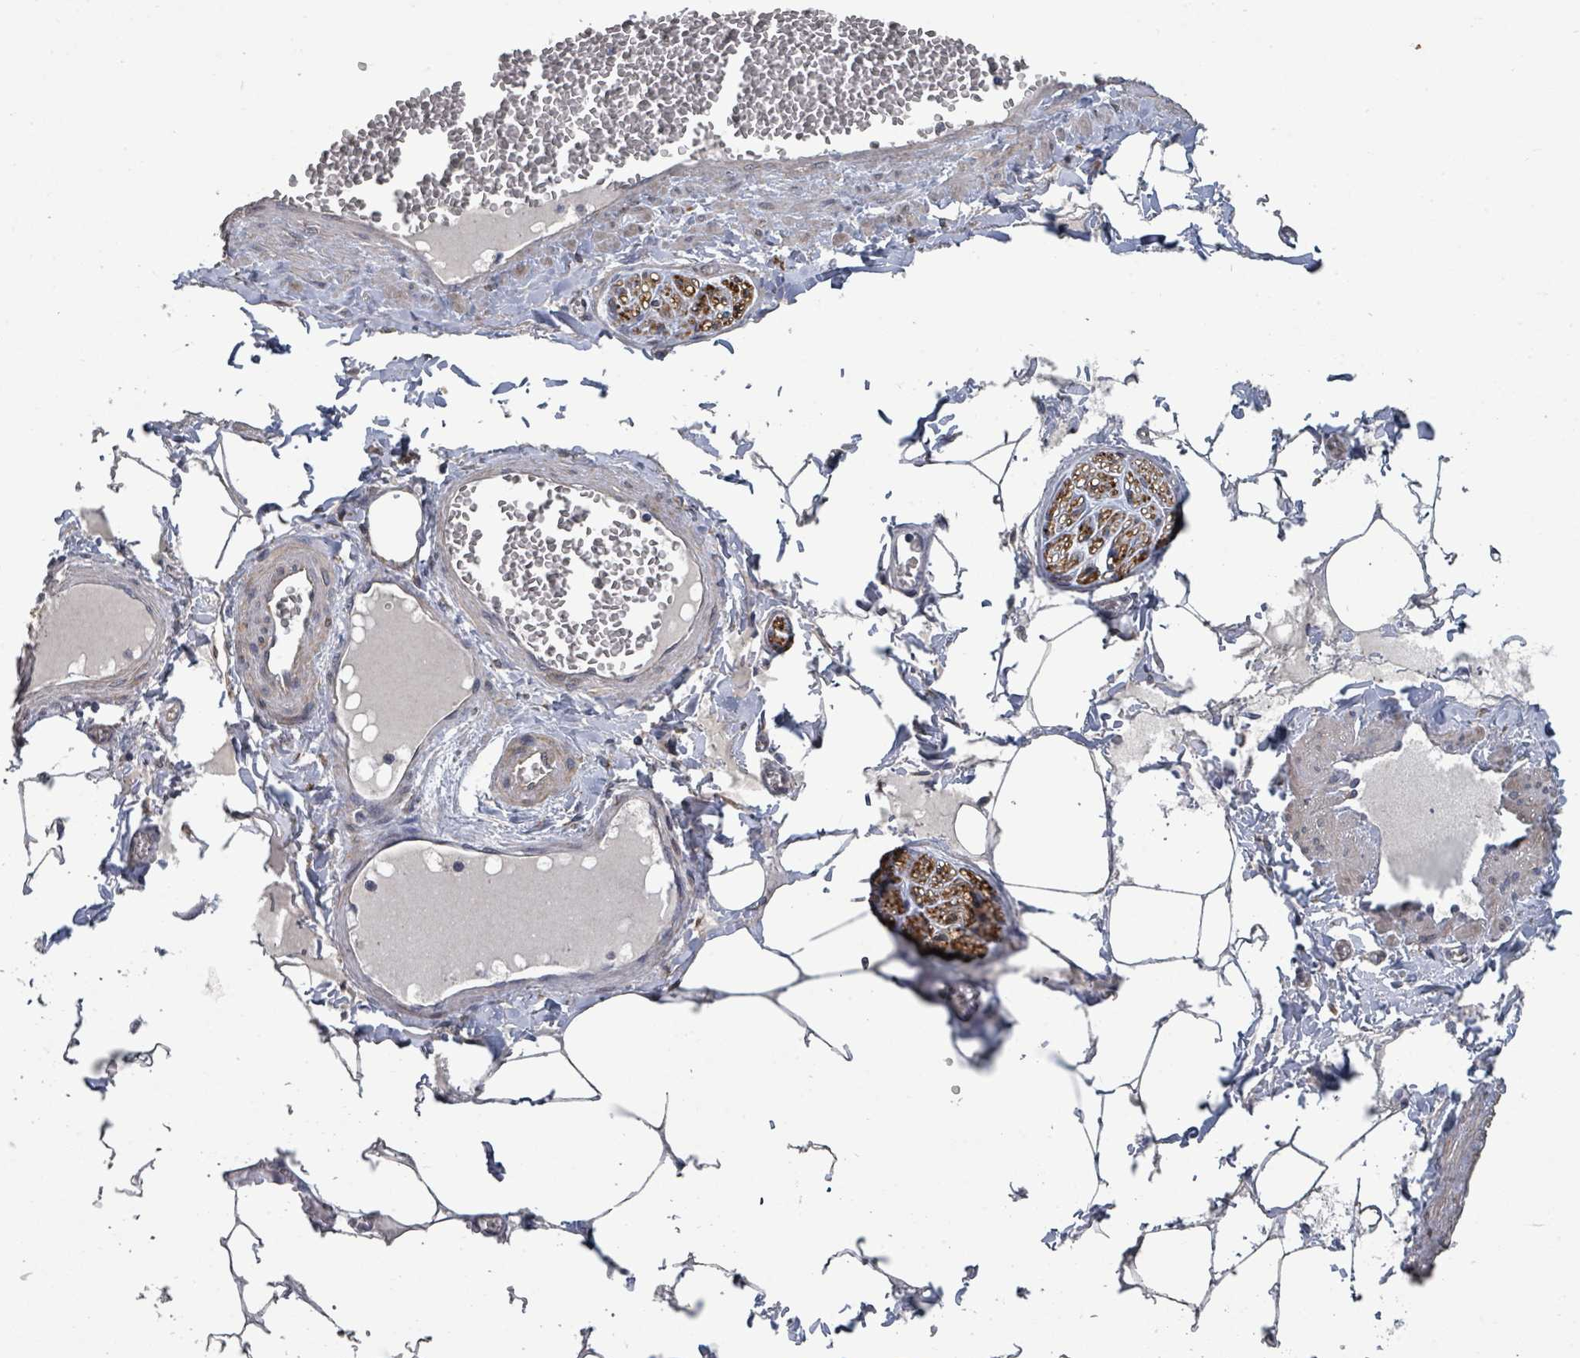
{"staining": {"intensity": "negative", "quantity": "none", "location": "none"}, "tissue": "adipose tissue", "cell_type": "Adipocytes", "image_type": "normal", "snomed": [{"axis": "morphology", "description": "Normal tissue, NOS"}, {"axis": "topography", "description": "Soft tissue"}, {"axis": "topography", "description": "Adipose tissue"}, {"axis": "topography", "description": "Vascular tissue"}, {"axis": "topography", "description": "Peripheral nerve tissue"}], "caption": "Adipose tissue stained for a protein using immunohistochemistry reveals no staining adipocytes.", "gene": "SLC9A7", "patient": {"sex": "male", "age": 46}}